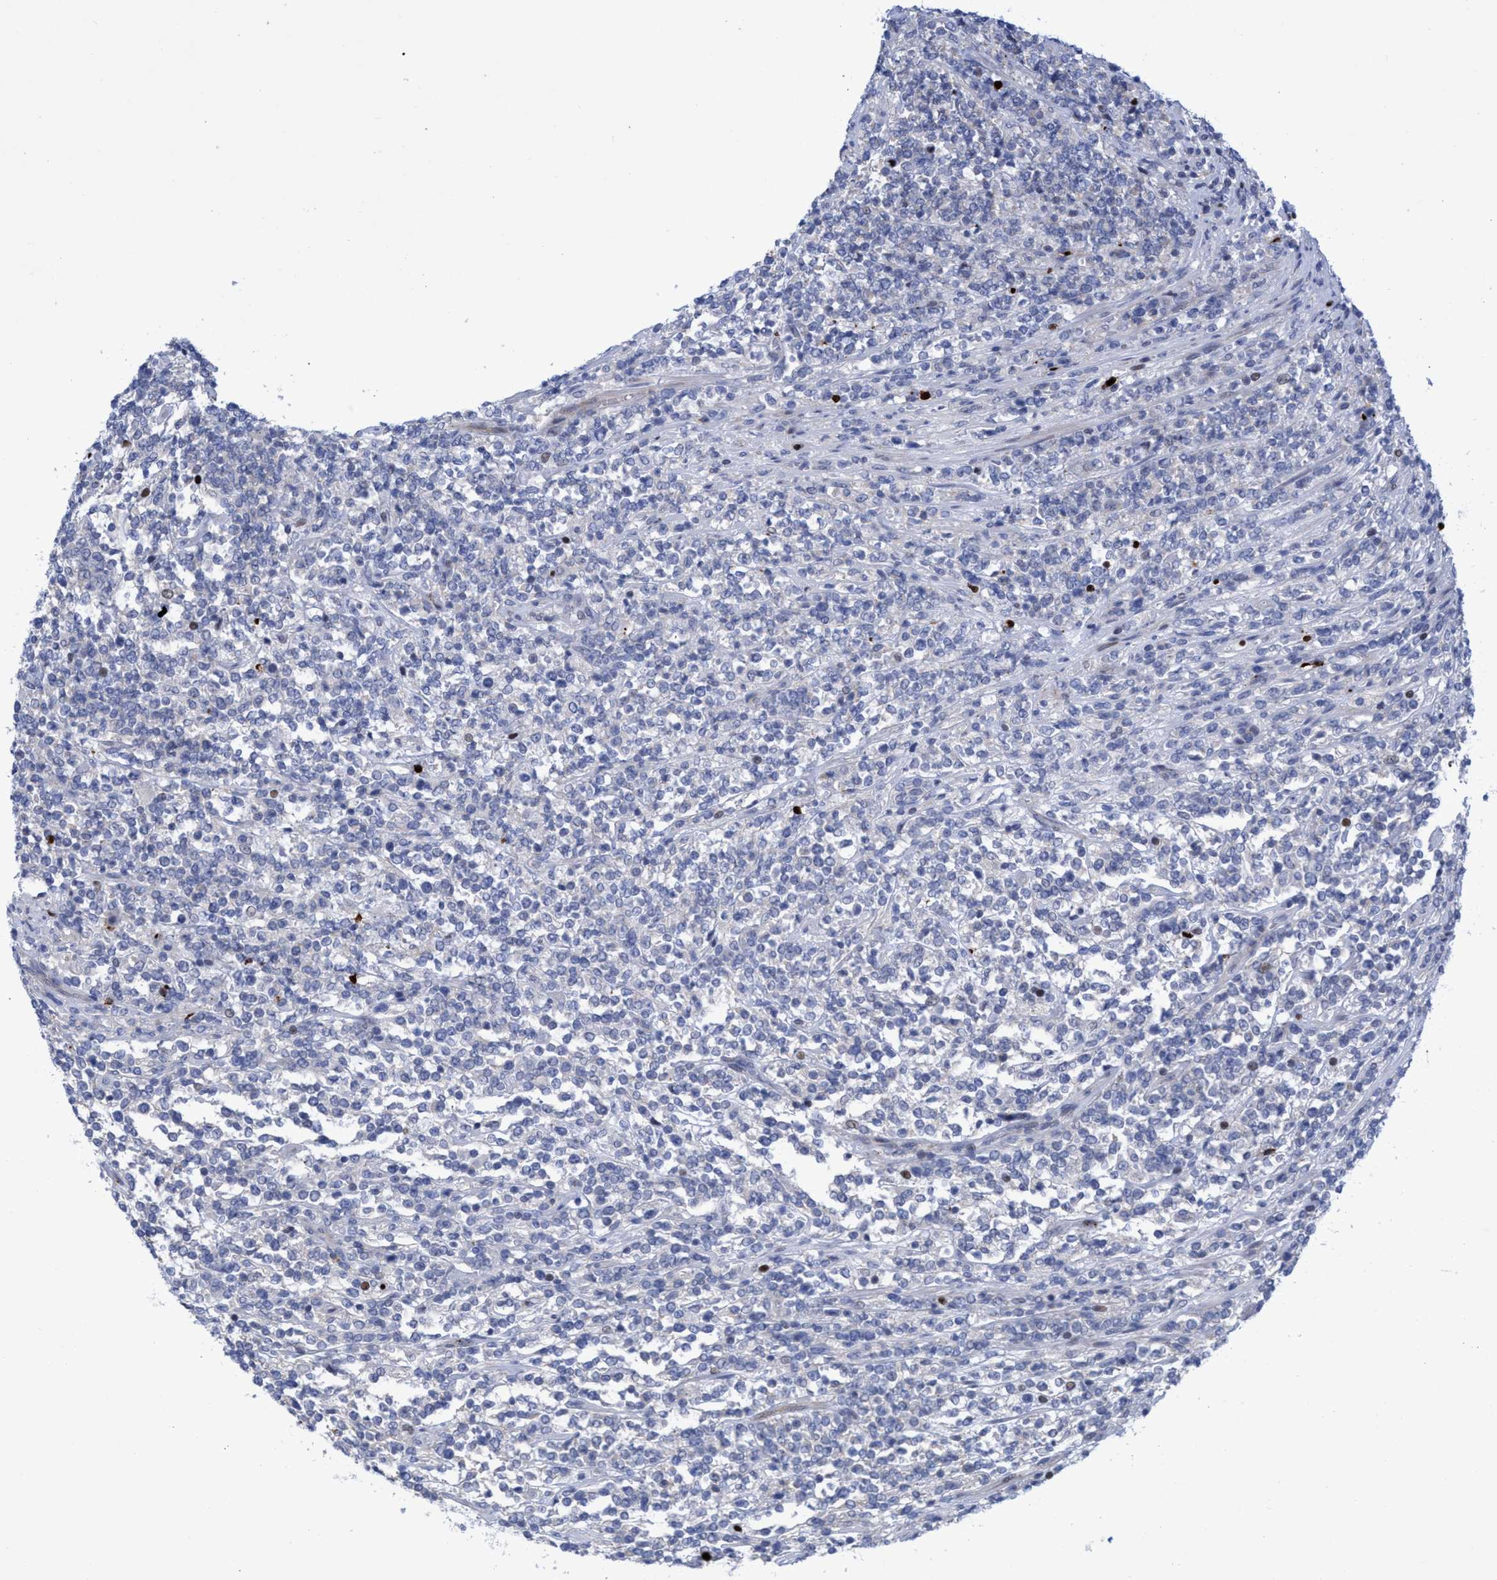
{"staining": {"intensity": "negative", "quantity": "none", "location": "none"}, "tissue": "lymphoma", "cell_type": "Tumor cells", "image_type": "cancer", "snomed": [{"axis": "morphology", "description": "Malignant lymphoma, non-Hodgkin's type, High grade"}, {"axis": "topography", "description": "Soft tissue"}], "caption": "A micrograph of human high-grade malignant lymphoma, non-Hodgkin's type is negative for staining in tumor cells.", "gene": "R3HCC1", "patient": {"sex": "male", "age": 18}}